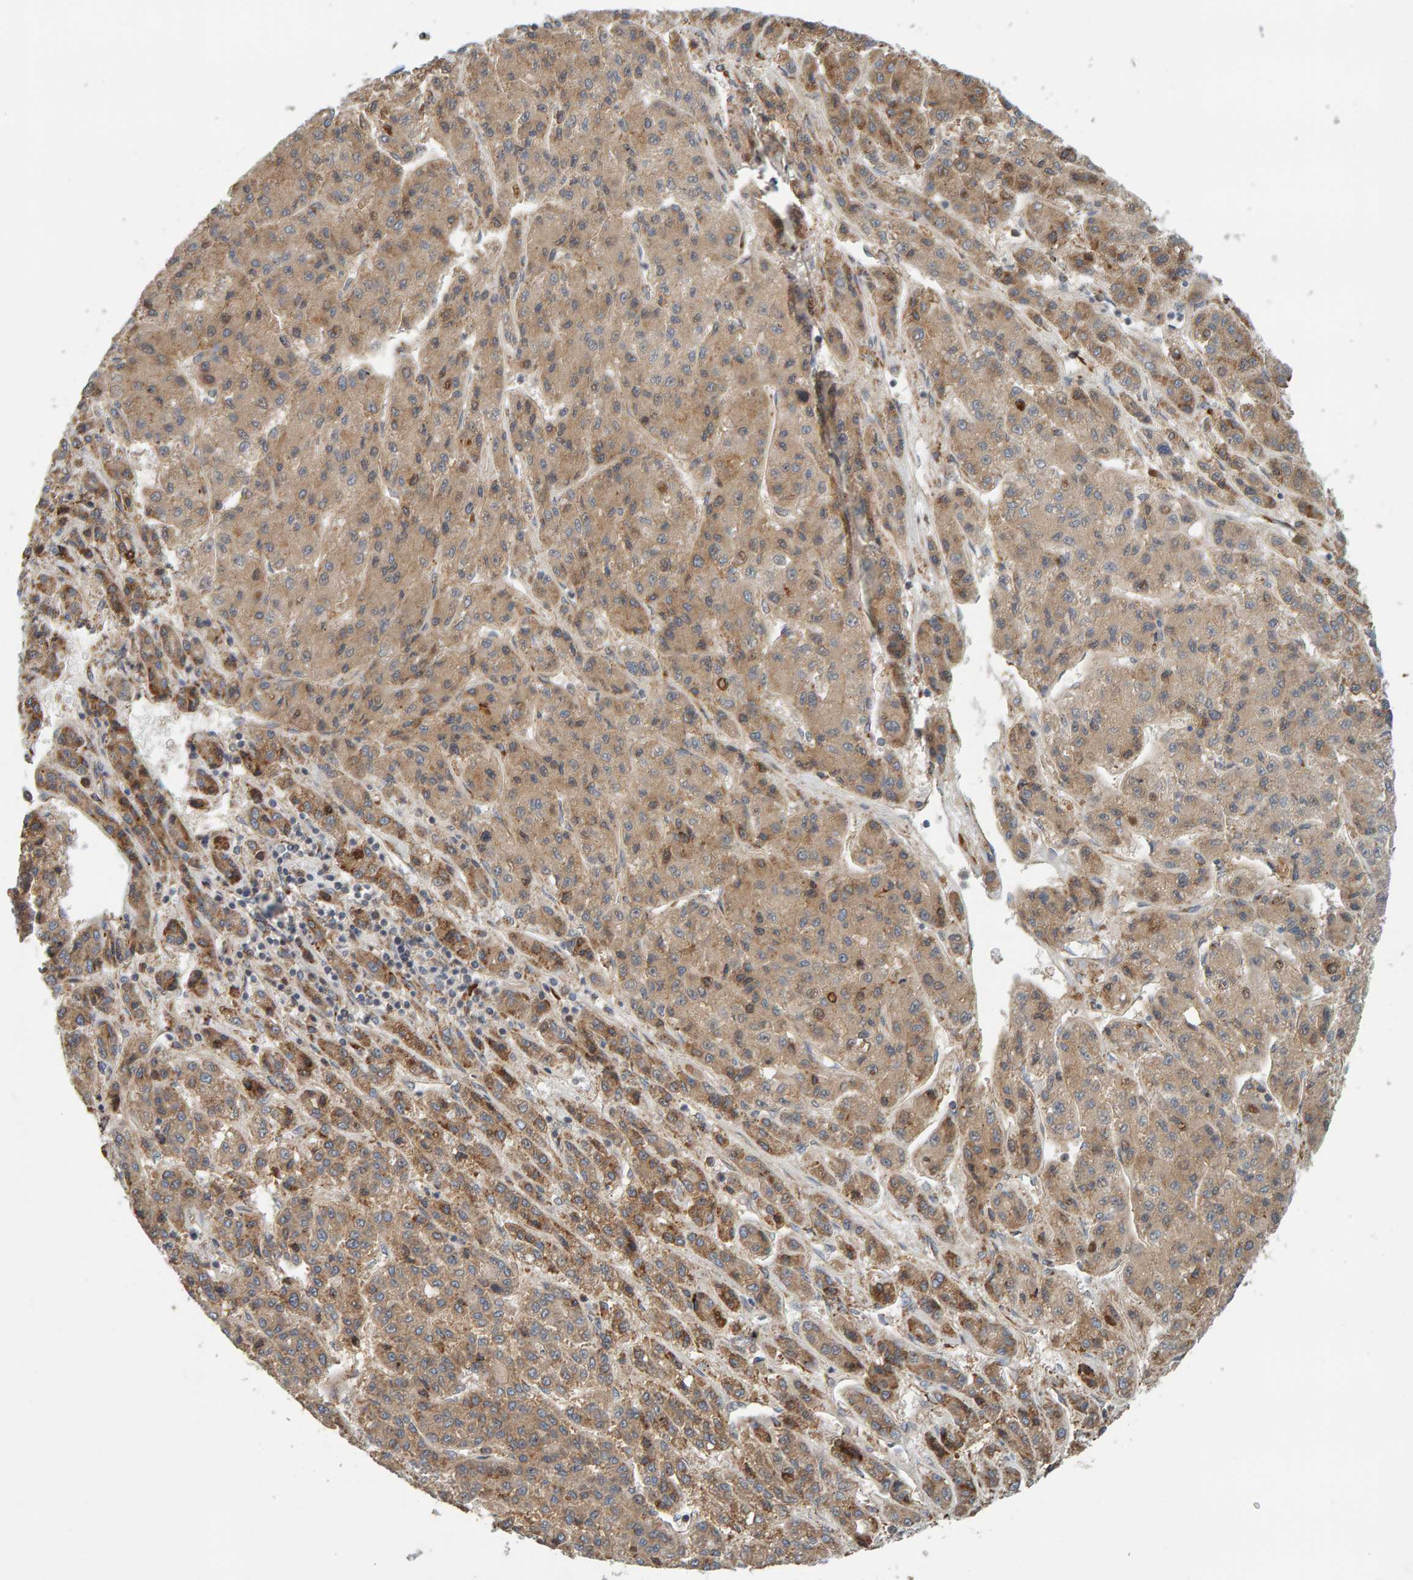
{"staining": {"intensity": "moderate", "quantity": ">75%", "location": "cytoplasmic/membranous"}, "tissue": "liver cancer", "cell_type": "Tumor cells", "image_type": "cancer", "snomed": [{"axis": "morphology", "description": "Carcinoma, Hepatocellular, NOS"}, {"axis": "topography", "description": "Liver"}], "caption": "Brown immunohistochemical staining in liver cancer demonstrates moderate cytoplasmic/membranous expression in about >75% of tumor cells.", "gene": "BAIAP2", "patient": {"sex": "male", "age": 70}}